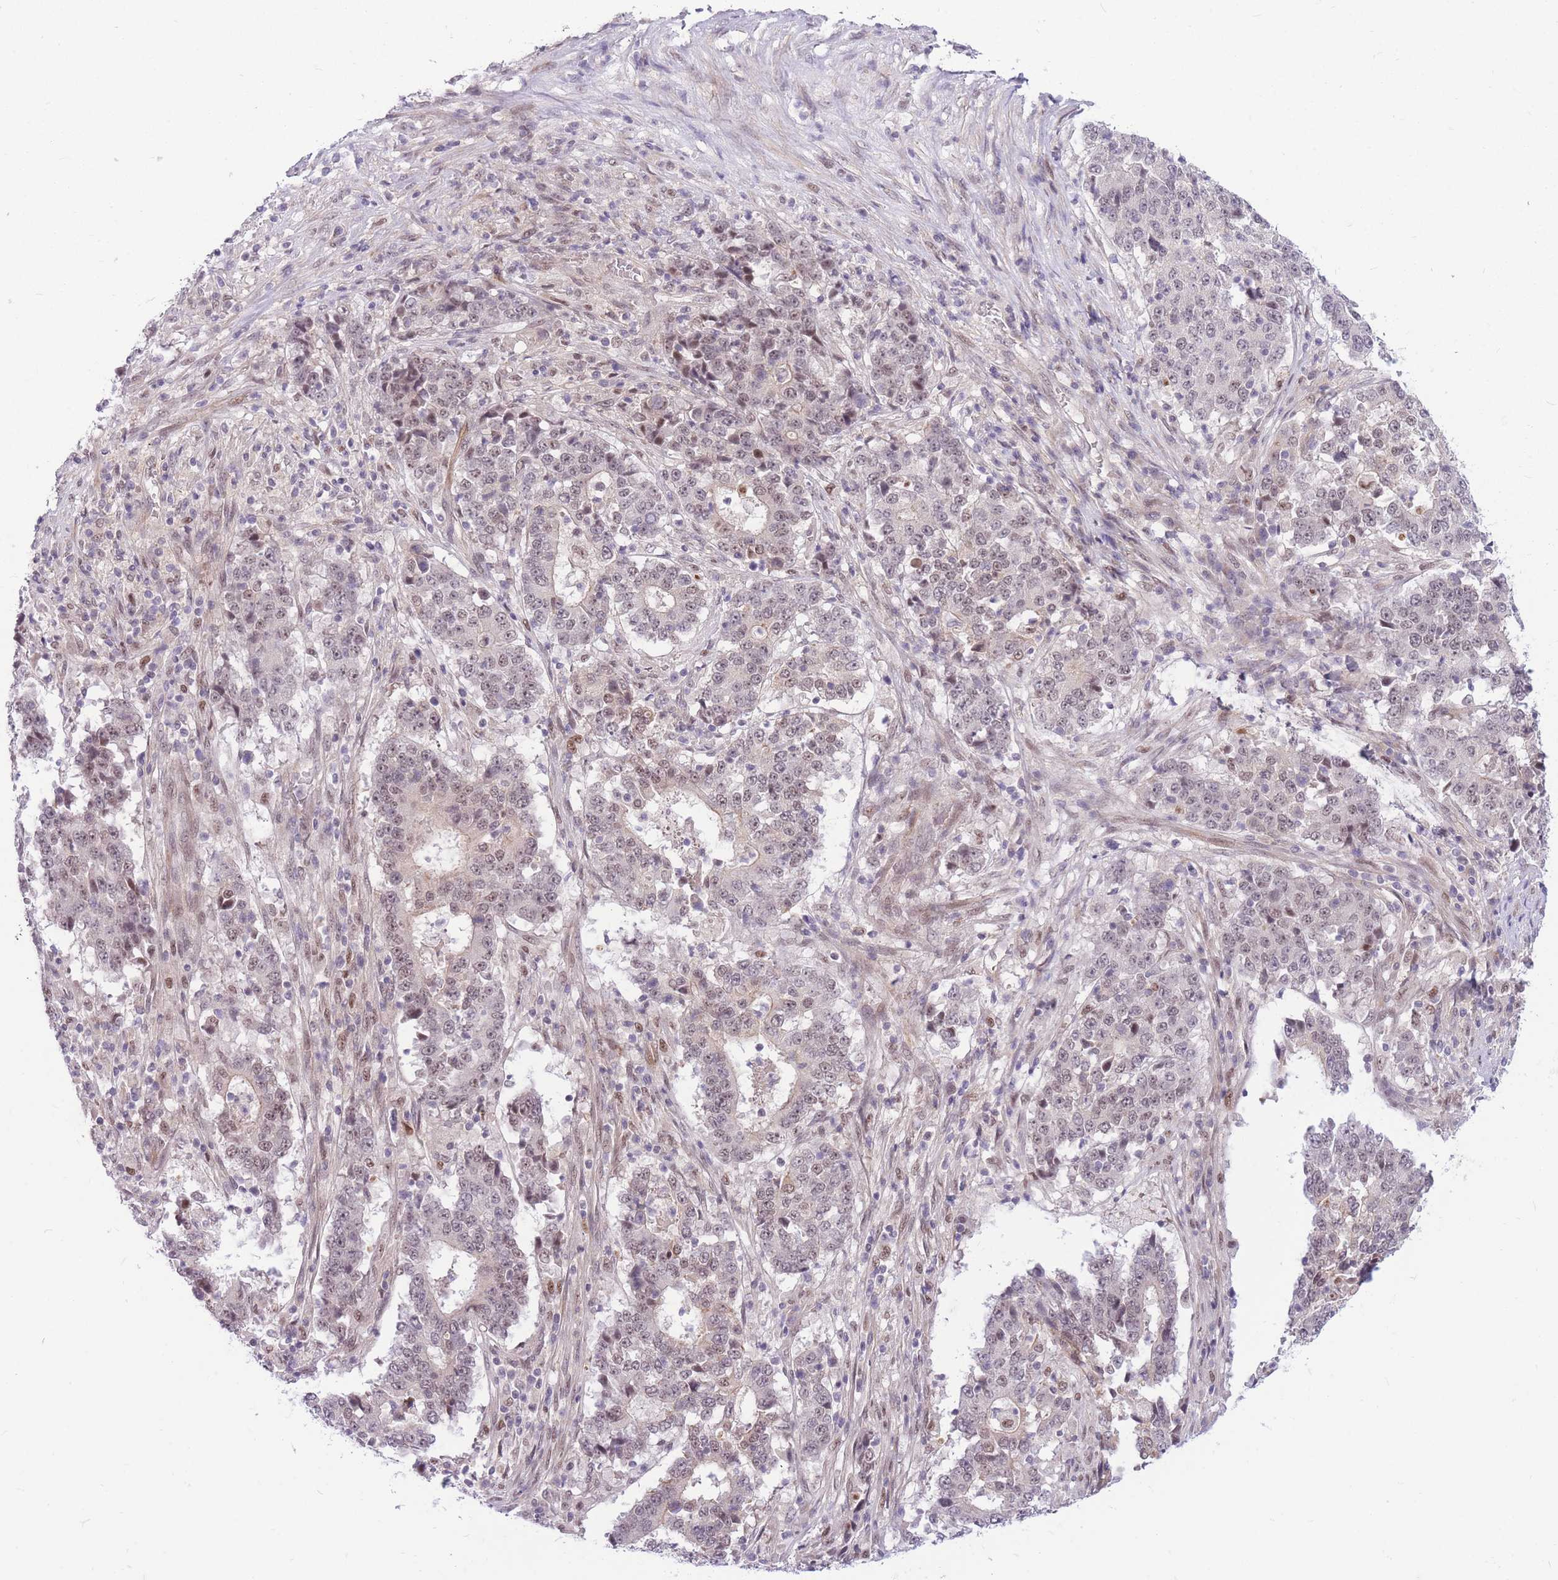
{"staining": {"intensity": "weak", "quantity": "<25%", "location": "nuclear"}, "tissue": "stomach cancer", "cell_type": "Tumor cells", "image_type": "cancer", "snomed": [{"axis": "morphology", "description": "Adenocarcinoma, NOS"}, {"axis": "topography", "description": "Stomach"}], "caption": "Tumor cells show no significant expression in stomach cancer (adenocarcinoma).", "gene": "ERCC2", "patient": {"sex": "male", "age": 59}}